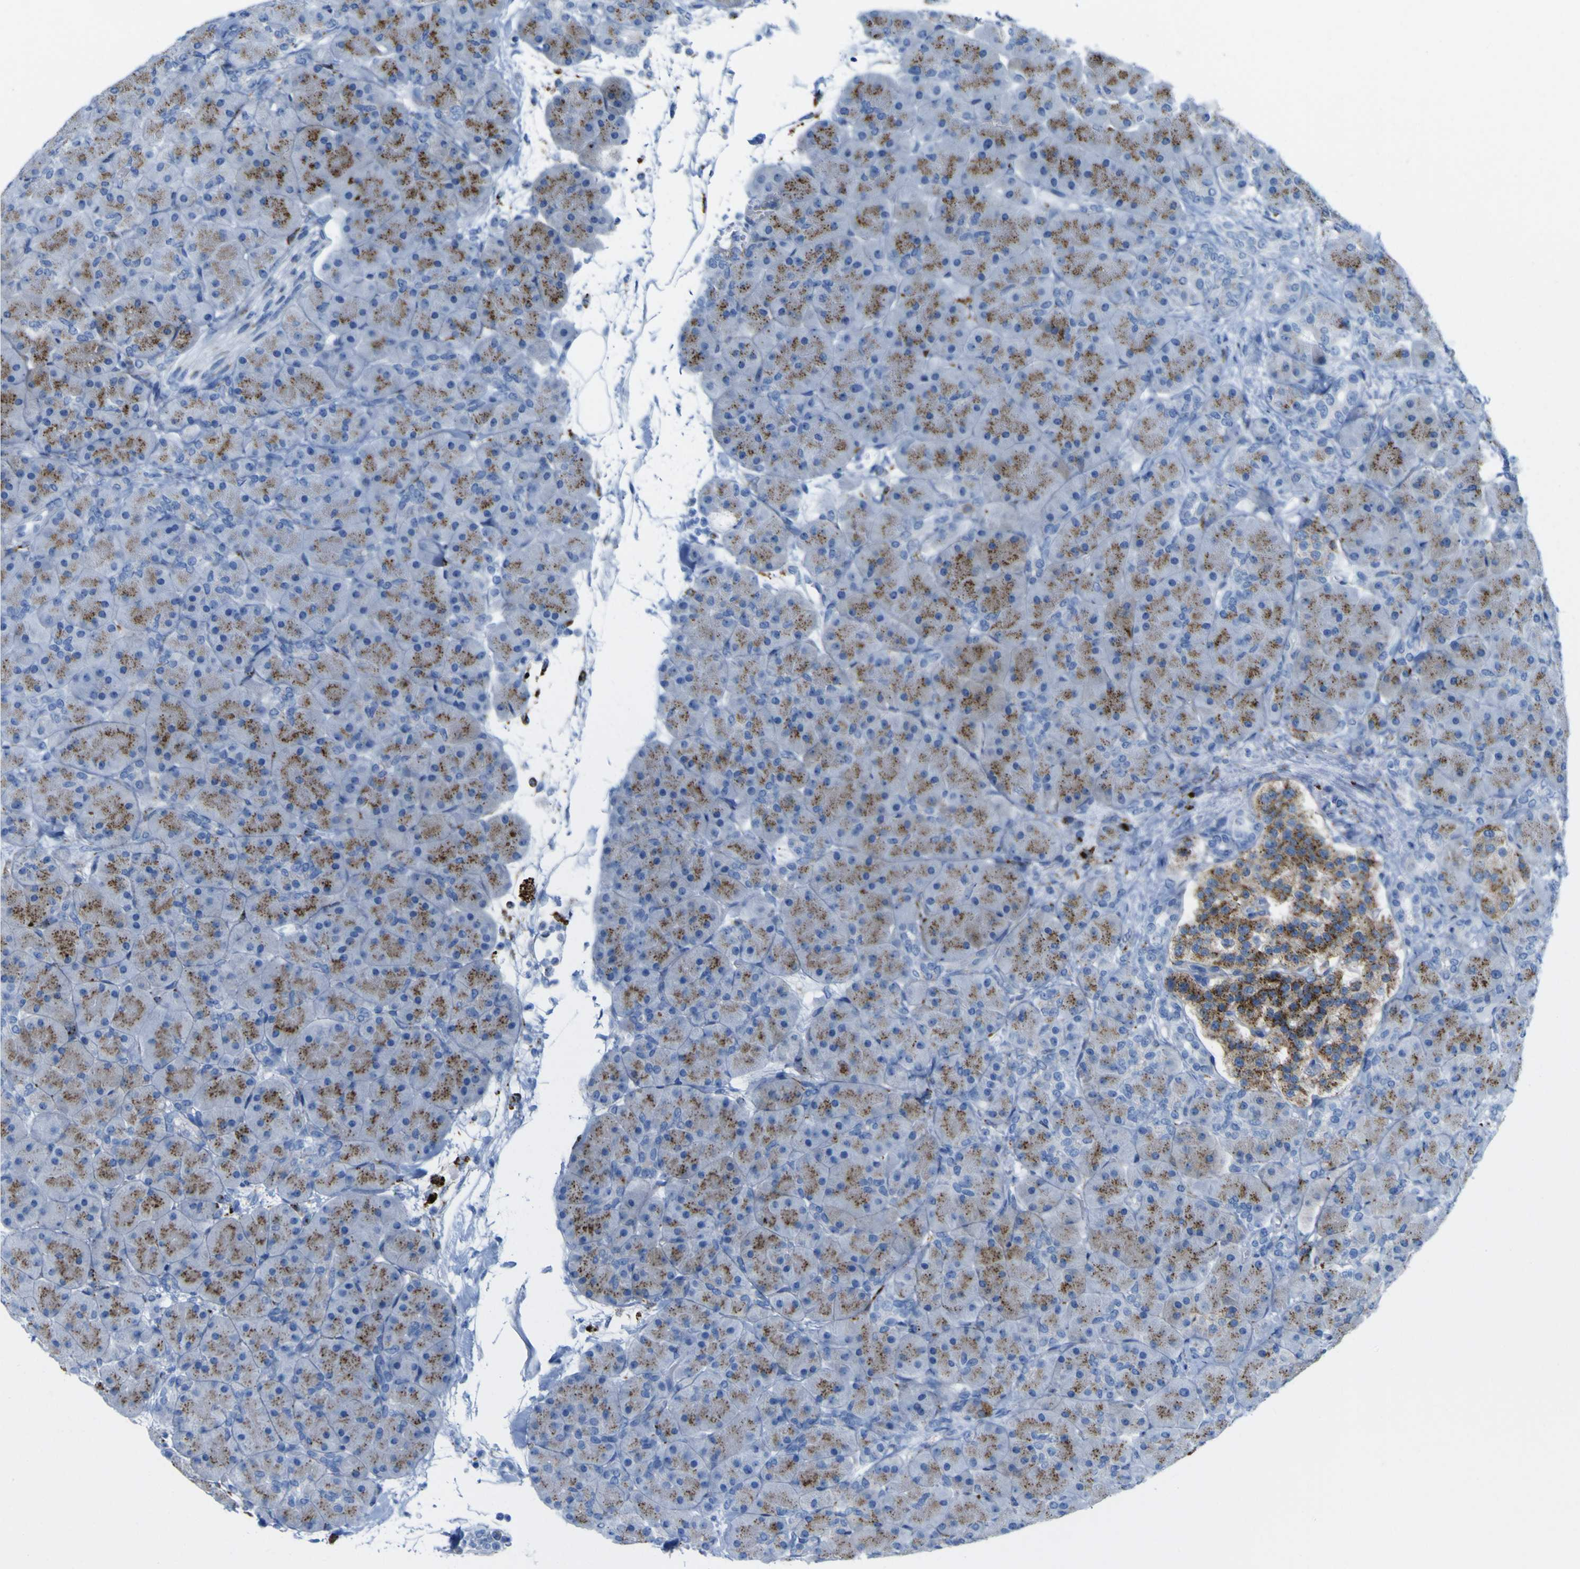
{"staining": {"intensity": "moderate", "quantity": "25%-75%", "location": "cytoplasmic/membranous"}, "tissue": "pancreas", "cell_type": "Exocrine glandular cells", "image_type": "normal", "snomed": [{"axis": "morphology", "description": "Normal tissue, NOS"}, {"axis": "topography", "description": "Pancreas"}], "caption": "IHC of normal pancreas displays medium levels of moderate cytoplasmic/membranous staining in approximately 25%-75% of exocrine glandular cells. Using DAB (3,3'-diaminobenzidine) (brown) and hematoxylin (blue) stains, captured at high magnification using brightfield microscopy.", "gene": "PLD3", "patient": {"sex": "male", "age": 66}}